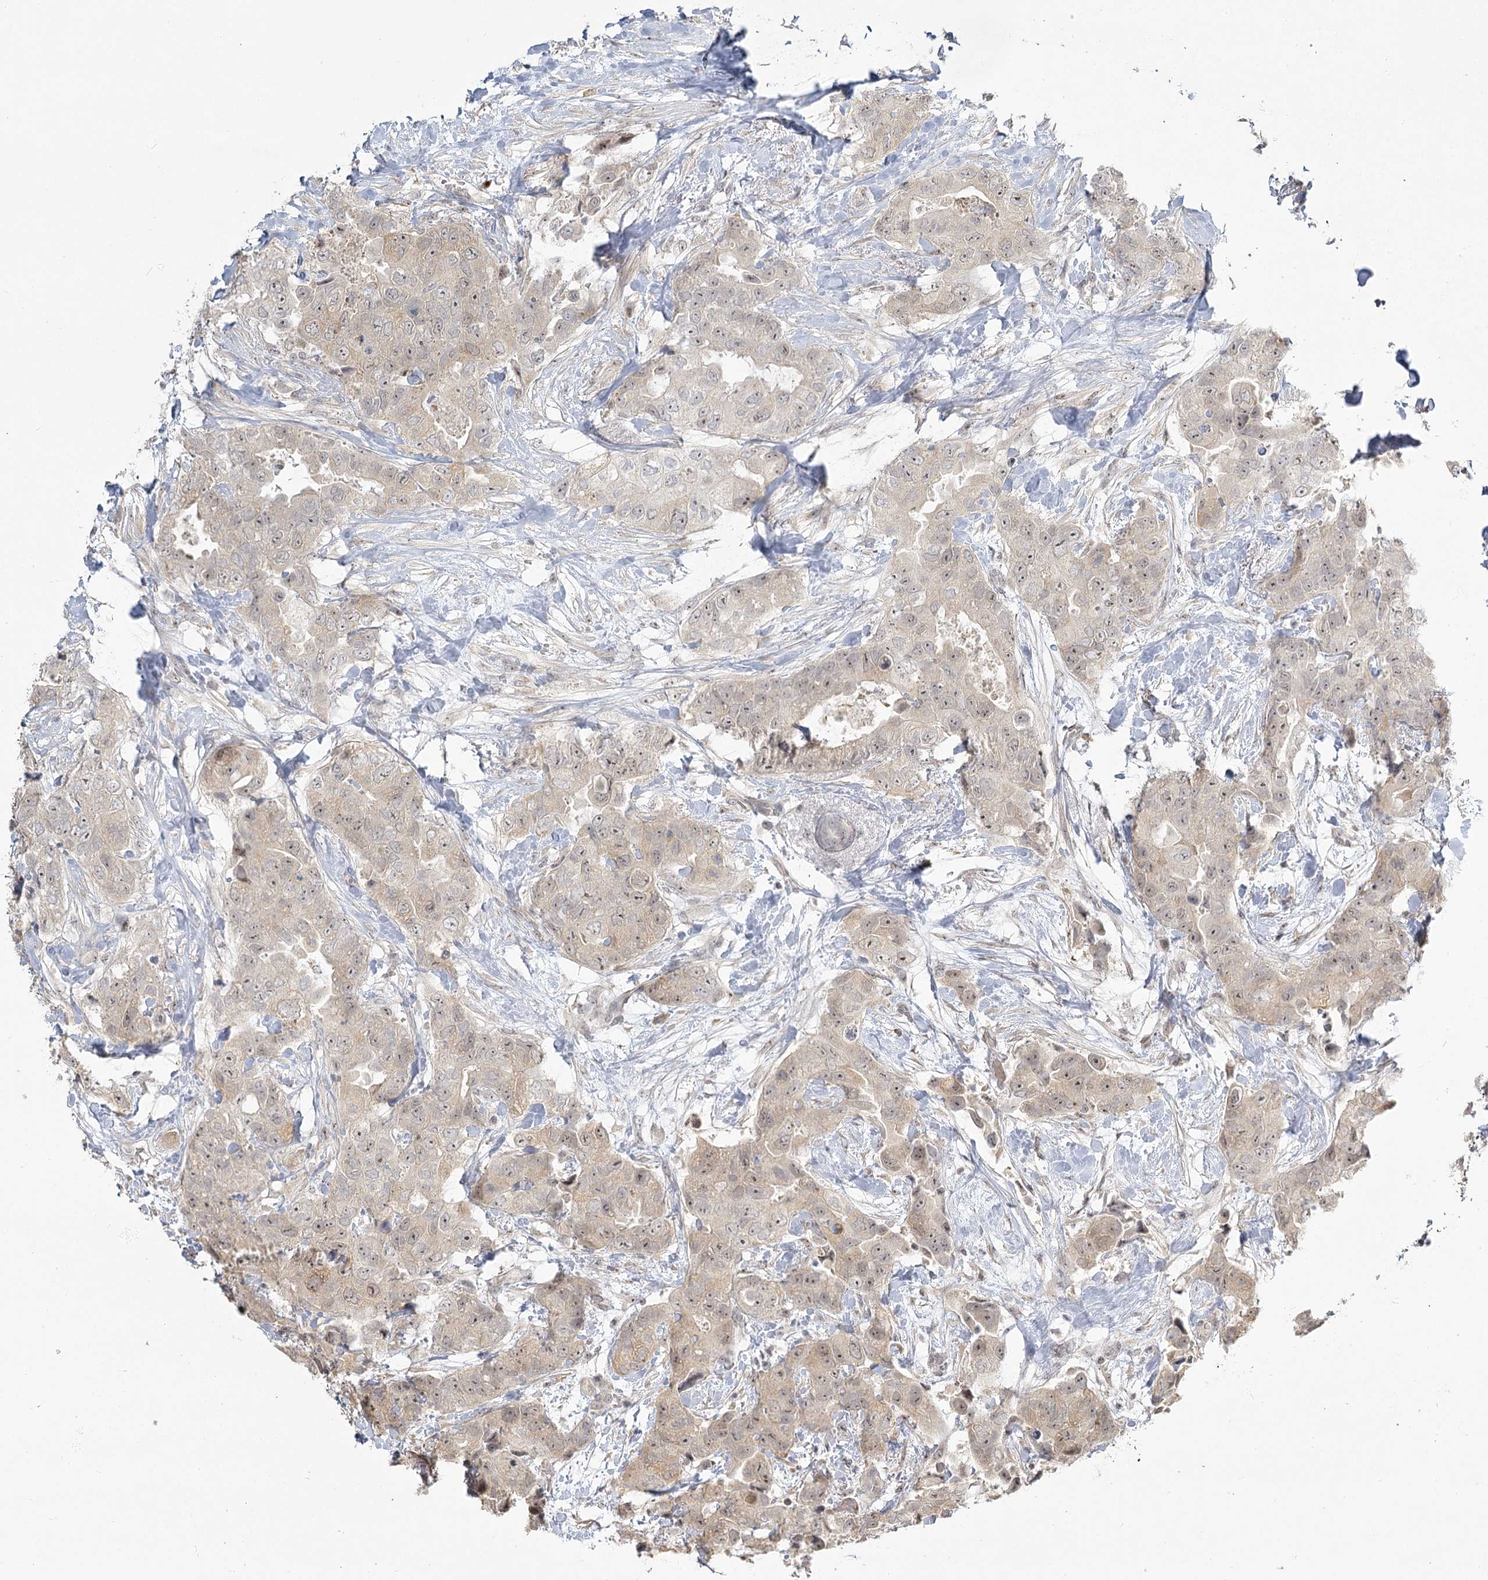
{"staining": {"intensity": "weak", "quantity": "25%-75%", "location": "nuclear"}, "tissue": "breast cancer", "cell_type": "Tumor cells", "image_type": "cancer", "snomed": [{"axis": "morphology", "description": "Duct carcinoma"}, {"axis": "topography", "description": "Breast"}], "caption": "This image reveals intraductal carcinoma (breast) stained with IHC to label a protein in brown. The nuclear of tumor cells show weak positivity for the protein. Nuclei are counter-stained blue.", "gene": "EXOSC7", "patient": {"sex": "female", "age": 62}}